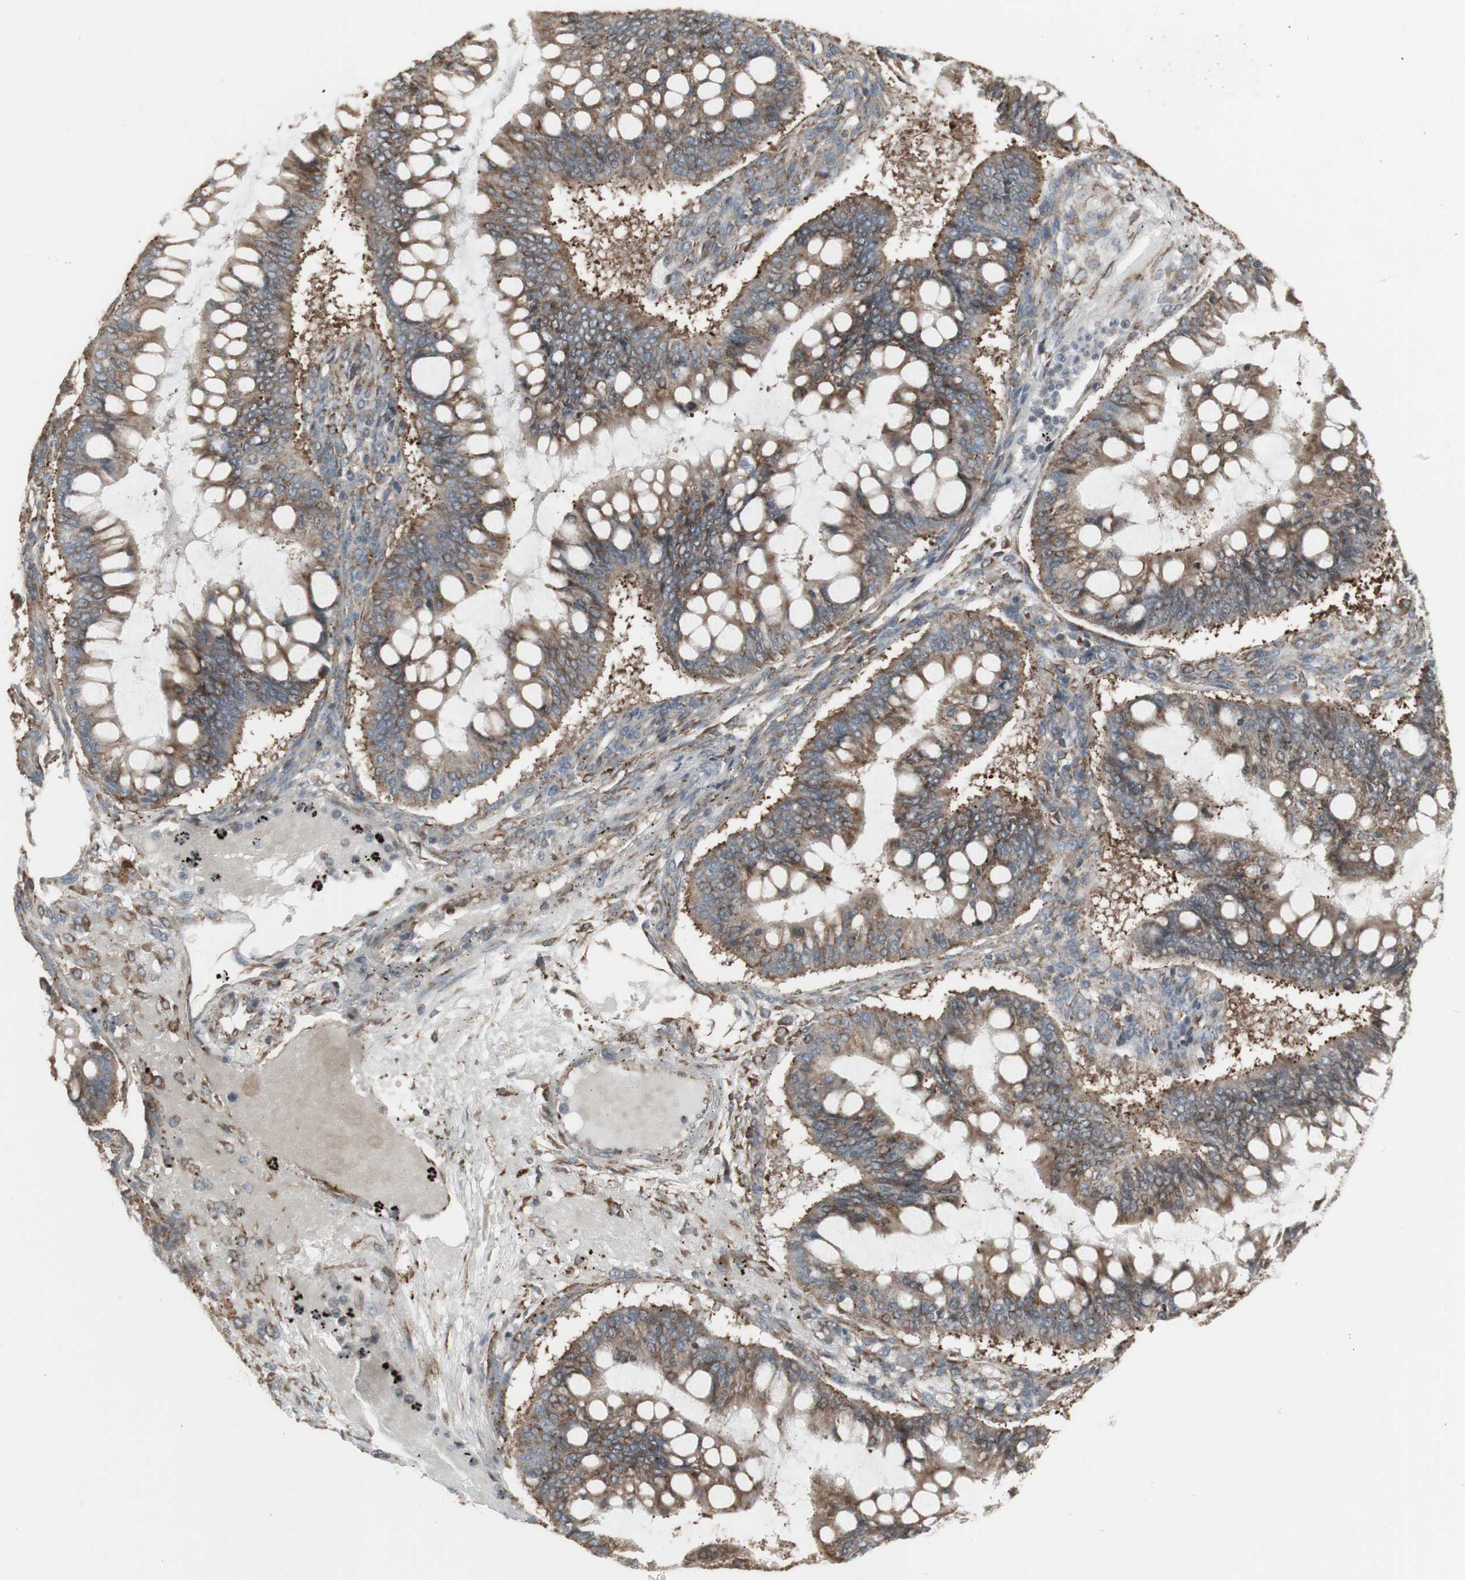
{"staining": {"intensity": "weak", "quantity": ">75%", "location": "cytoplasmic/membranous"}, "tissue": "ovarian cancer", "cell_type": "Tumor cells", "image_type": "cancer", "snomed": [{"axis": "morphology", "description": "Cystadenocarcinoma, mucinous, NOS"}, {"axis": "topography", "description": "Ovary"}], "caption": "Protein staining shows weak cytoplasmic/membranous expression in approximately >75% of tumor cells in ovarian cancer.", "gene": "FKBP3", "patient": {"sex": "female", "age": 73}}